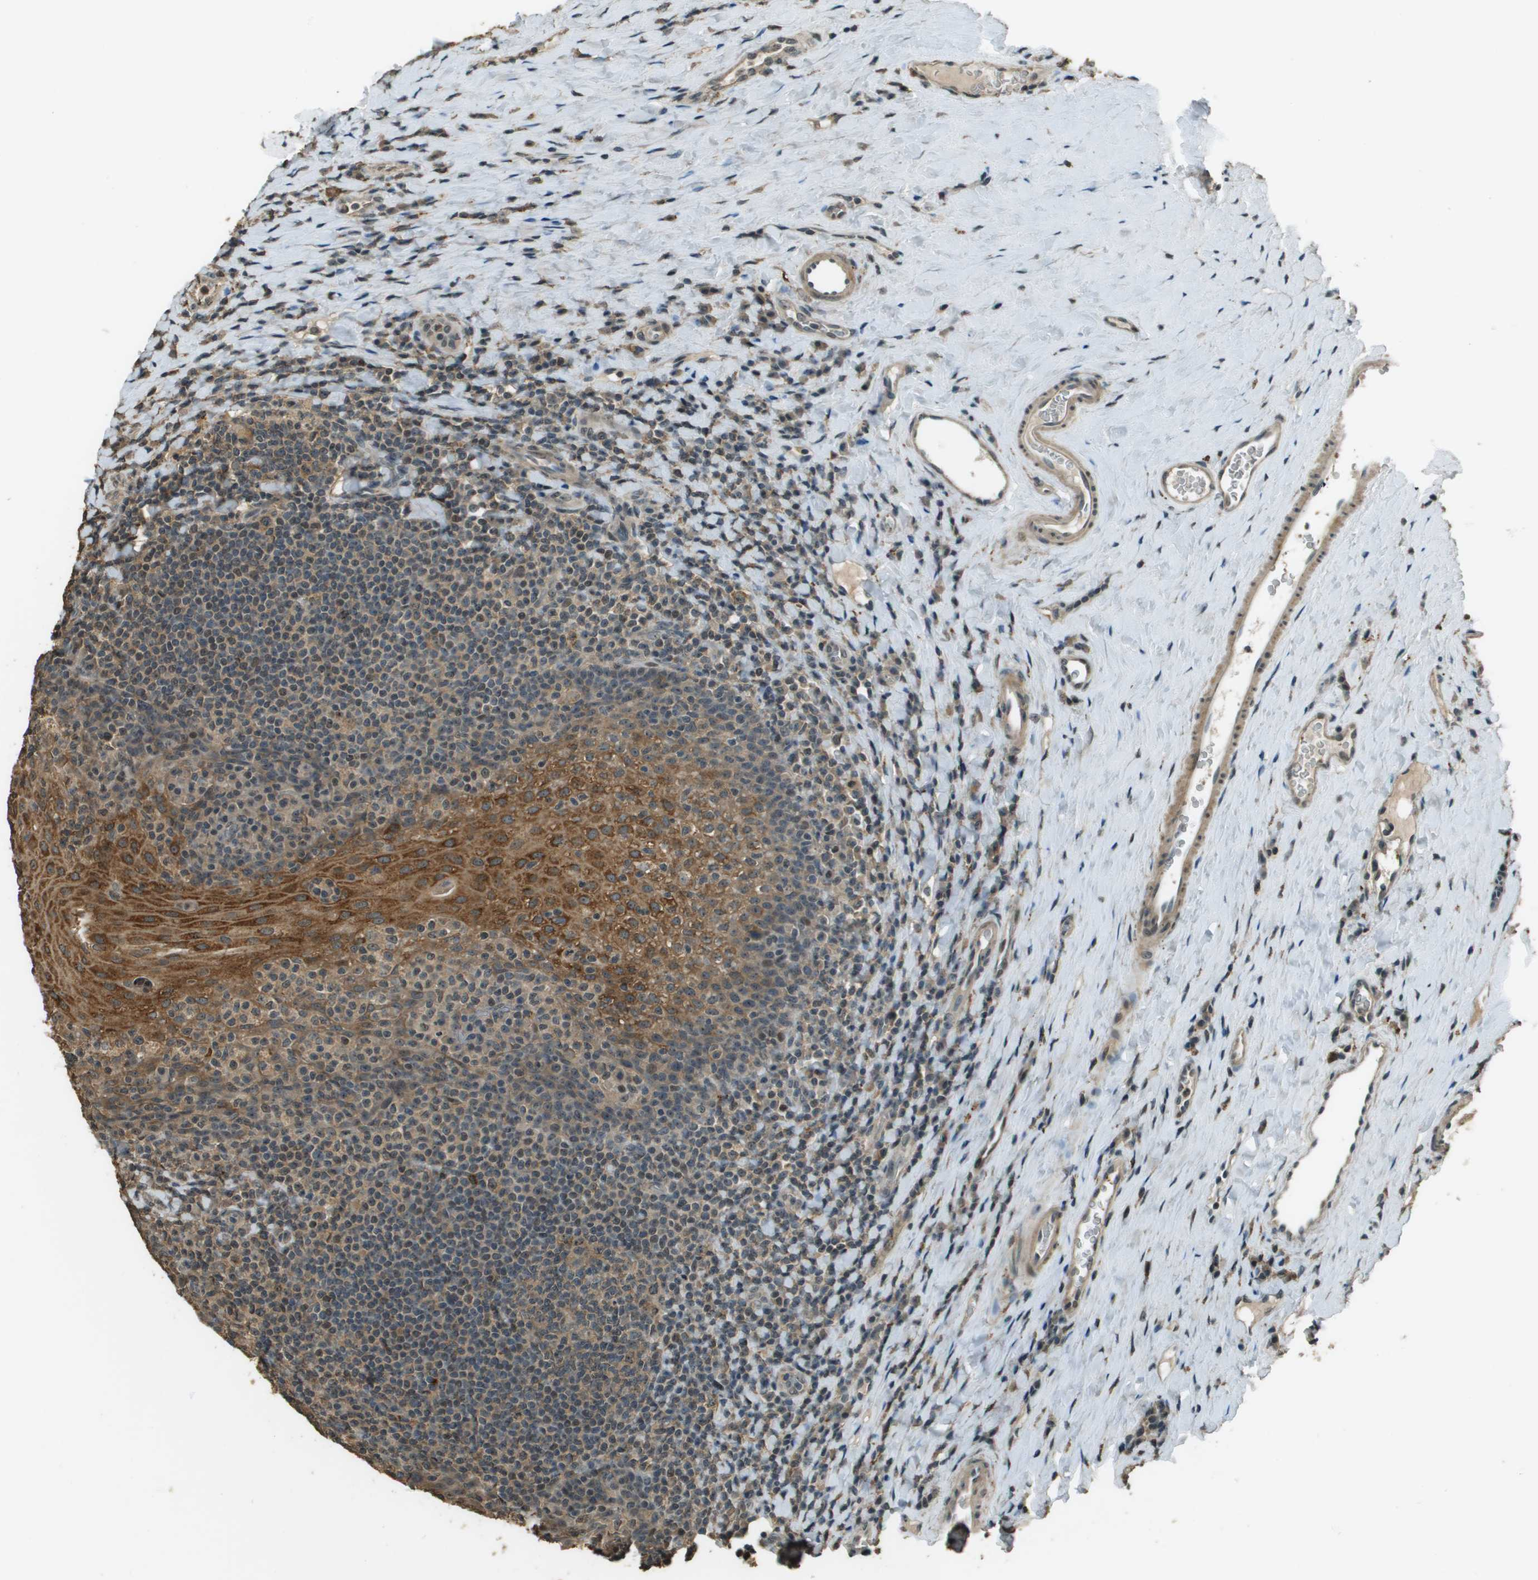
{"staining": {"intensity": "weak", "quantity": ">75%", "location": "cytoplasmic/membranous"}, "tissue": "tonsil", "cell_type": "Germinal center cells", "image_type": "normal", "snomed": [{"axis": "morphology", "description": "Normal tissue, NOS"}, {"axis": "topography", "description": "Tonsil"}], "caption": "Weak cytoplasmic/membranous protein positivity is seen in approximately >75% of germinal center cells in tonsil. Immunohistochemistry stains the protein in brown and the nuclei are stained blue.", "gene": "SDC3", "patient": {"sex": "male", "age": 17}}